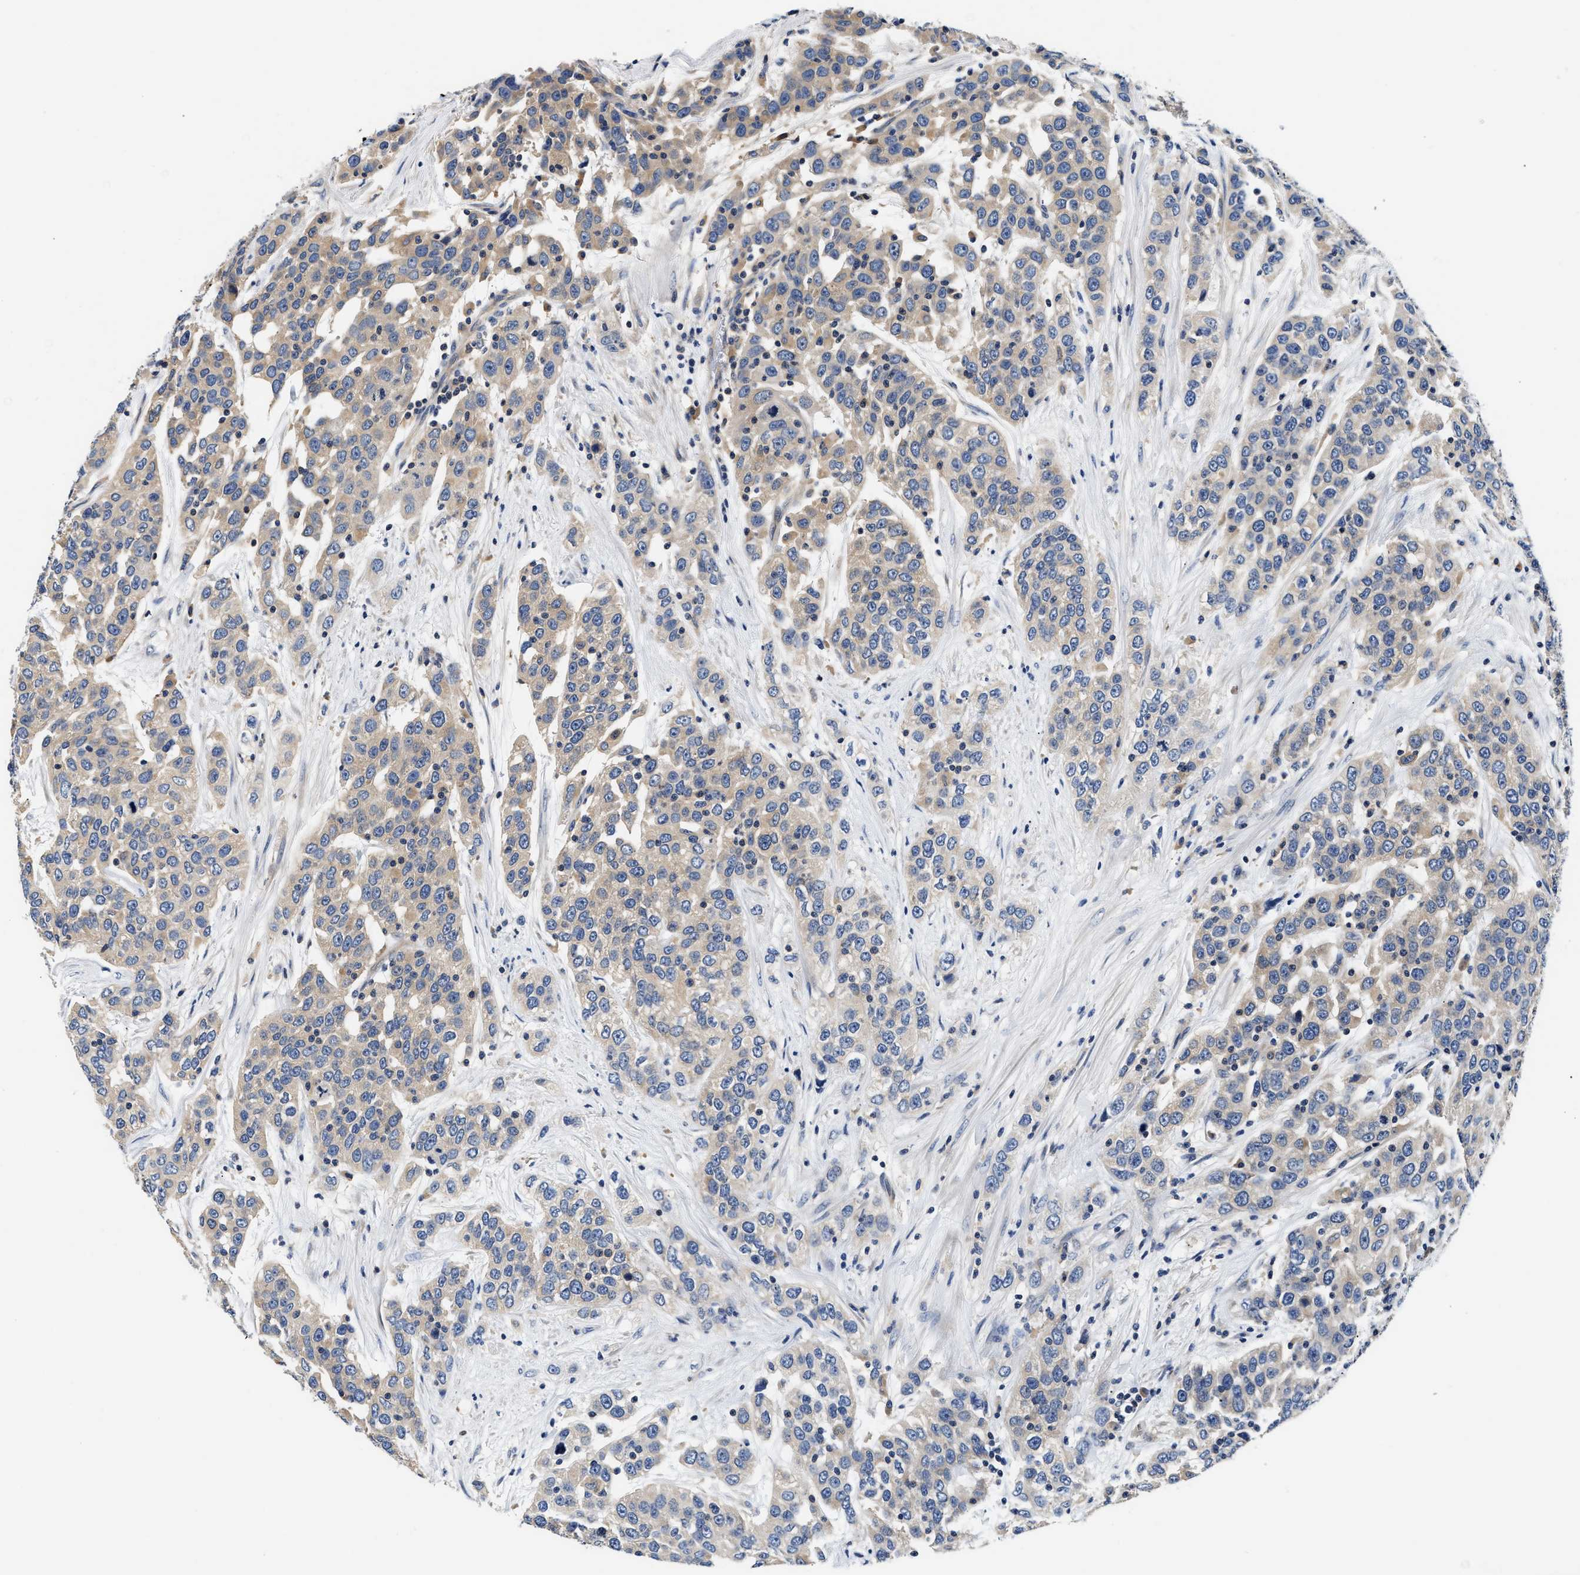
{"staining": {"intensity": "weak", "quantity": "<25%", "location": "cytoplasmic/membranous"}, "tissue": "urothelial cancer", "cell_type": "Tumor cells", "image_type": "cancer", "snomed": [{"axis": "morphology", "description": "Urothelial carcinoma, High grade"}, {"axis": "topography", "description": "Urinary bladder"}], "caption": "IHC micrograph of high-grade urothelial carcinoma stained for a protein (brown), which exhibits no staining in tumor cells. Brightfield microscopy of immunohistochemistry (IHC) stained with DAB (3,3'-diaminobenzidine) (brown) and hematoxylin (blue), captured at high magnification.", "gene": "FAM185A", "patient": {"sex": "female", "age": 80}}